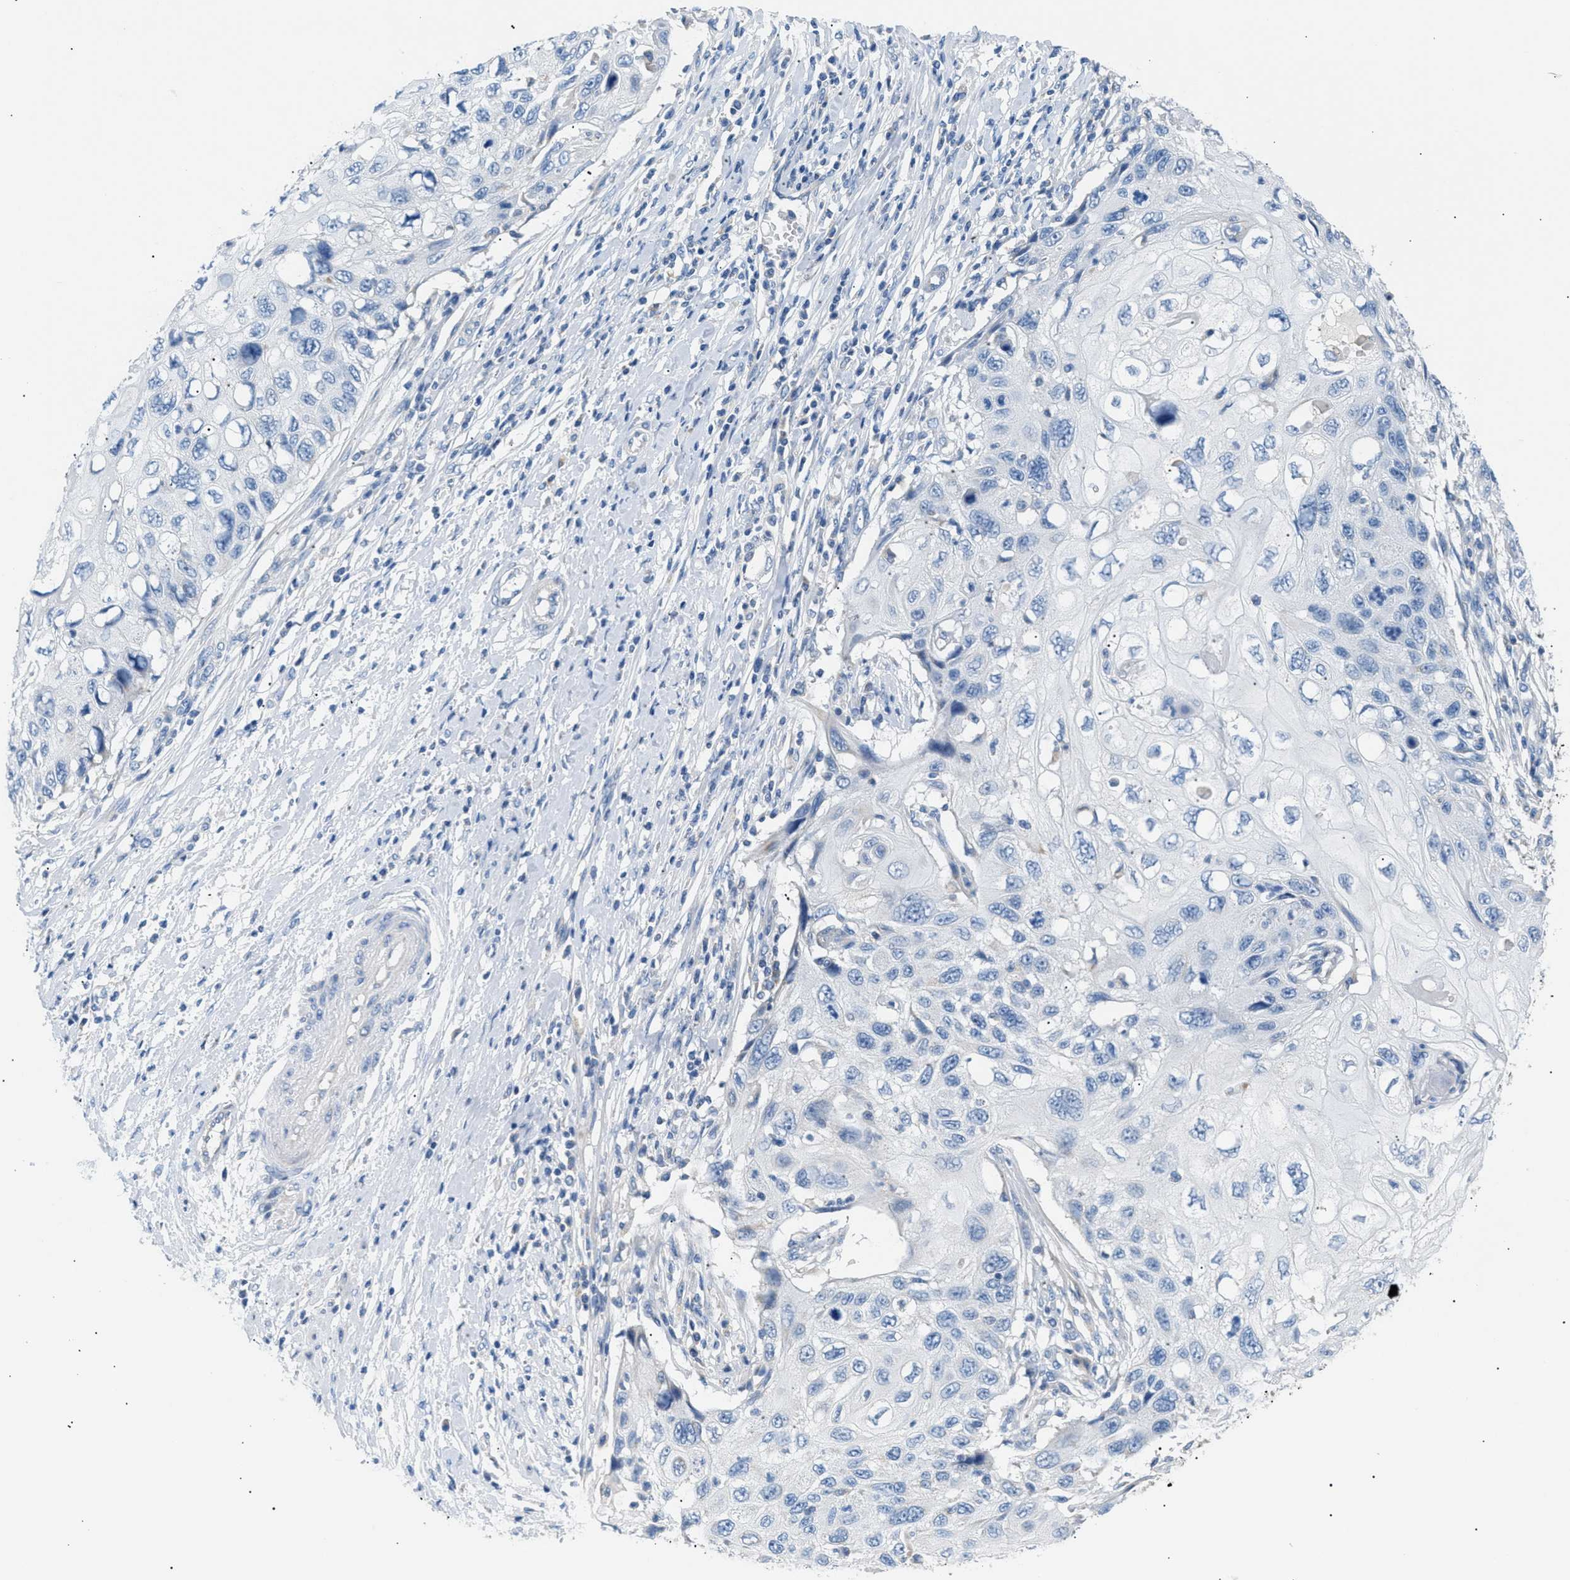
{"staining": {"intensity": "negative", "quantity": "none", "location": "none"}, "tissue": "cervical cancer", "cell_type": "Tumor cells", "image_type": "cancer", "snomed": [{"axis": "morphology", "description": "Squamous cell carcinoma, NOS"}, {"axis": "topography", "description": "Cervix"}], "caption": "Immunohistochemistry (IHC) image of human cervical cancer stained for a protein (brown), which demonstrates no positivity in tumor cells.", "gene": "ILDR1", "patient": {"sex": "female", "age": 70}}